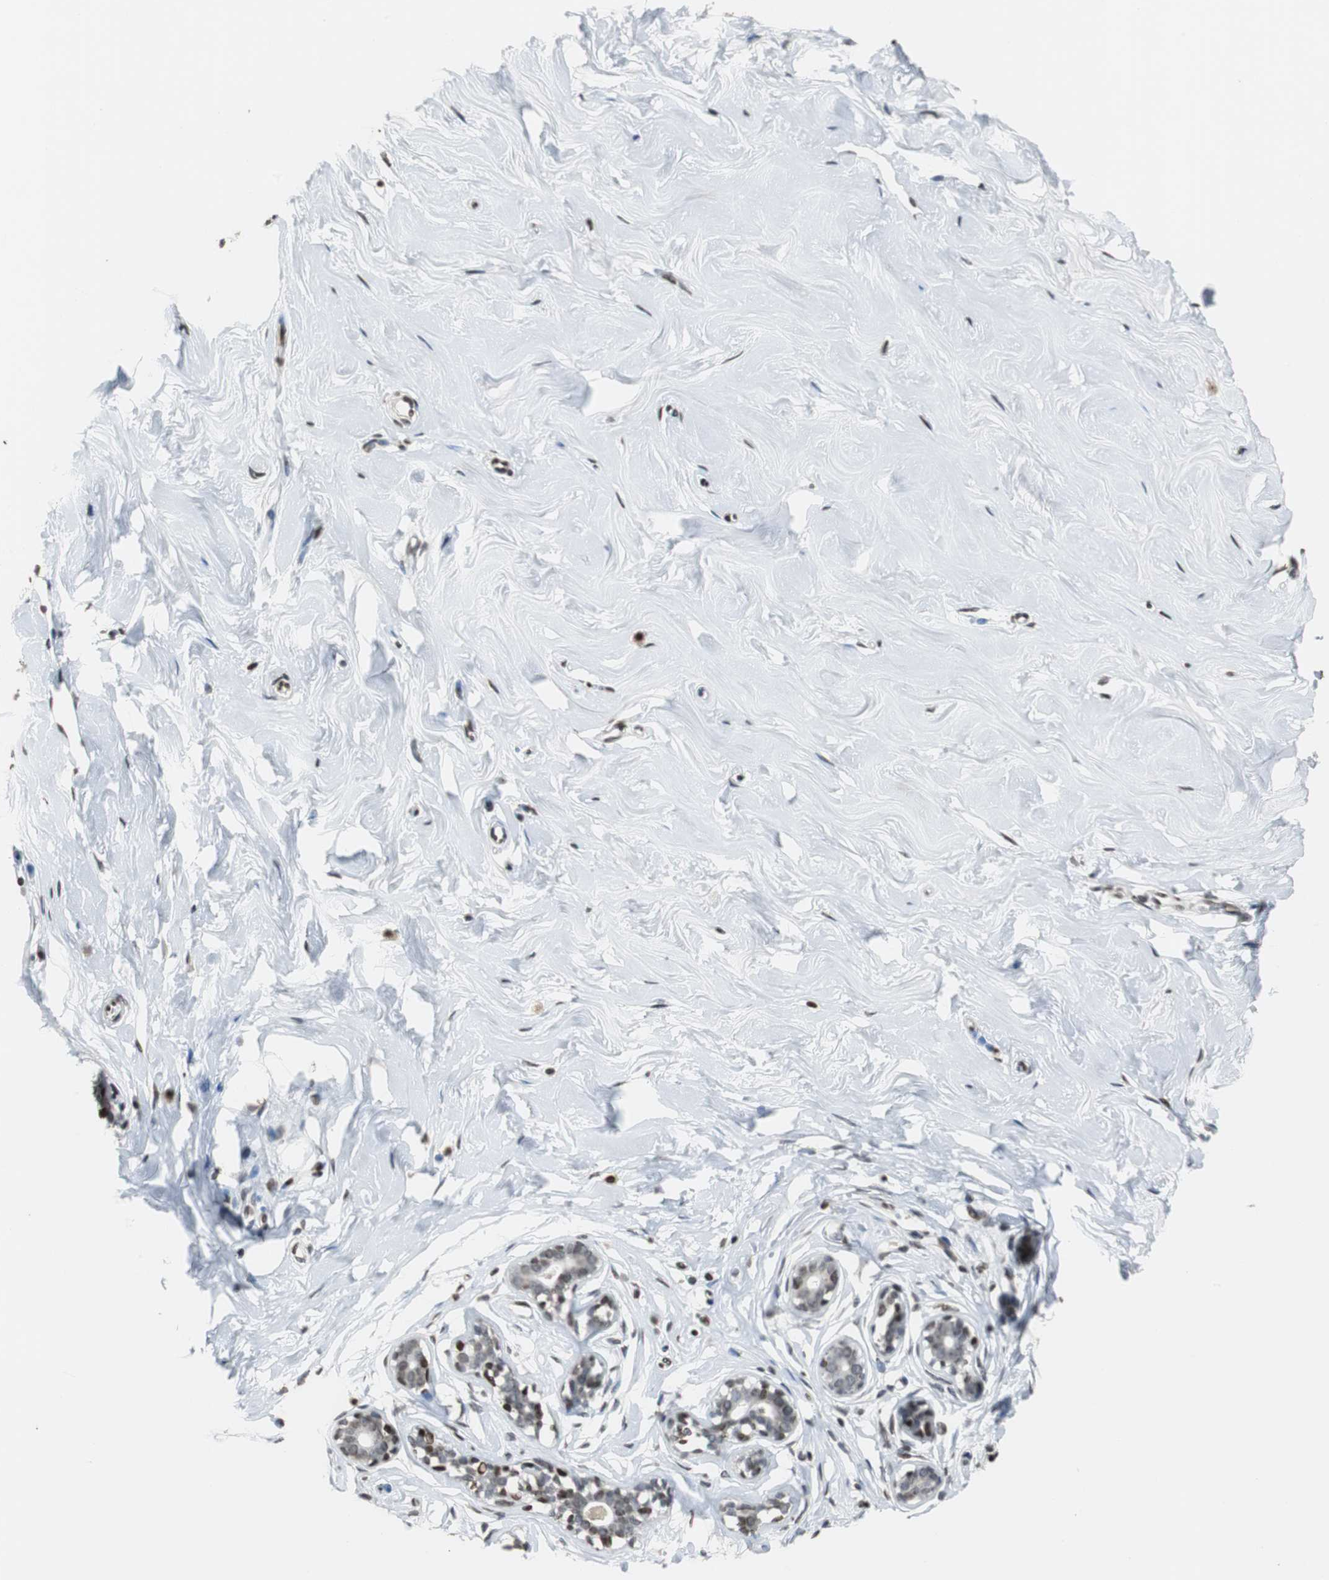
{"staining": {"intensity": "strong", "quantity": ">75%", "location": "cytoplasmic/membranous,nuclear"}, "tissue": "breast", "cell_type": "Adipocytes", "image_type": "normal", "snomed": [{"axis": "morphology", "description": "Normal tissue, NOS"}, {"axis": "topography", "description": "Breast"}], "caption": "Breast stained with a brown dye displays strong cytoplasmic/membranous,nuclear positive expression in approximately >75% of adipocytes.", "gene": "PAXIP1", "patient": {"sex": "female", "age": 23}}